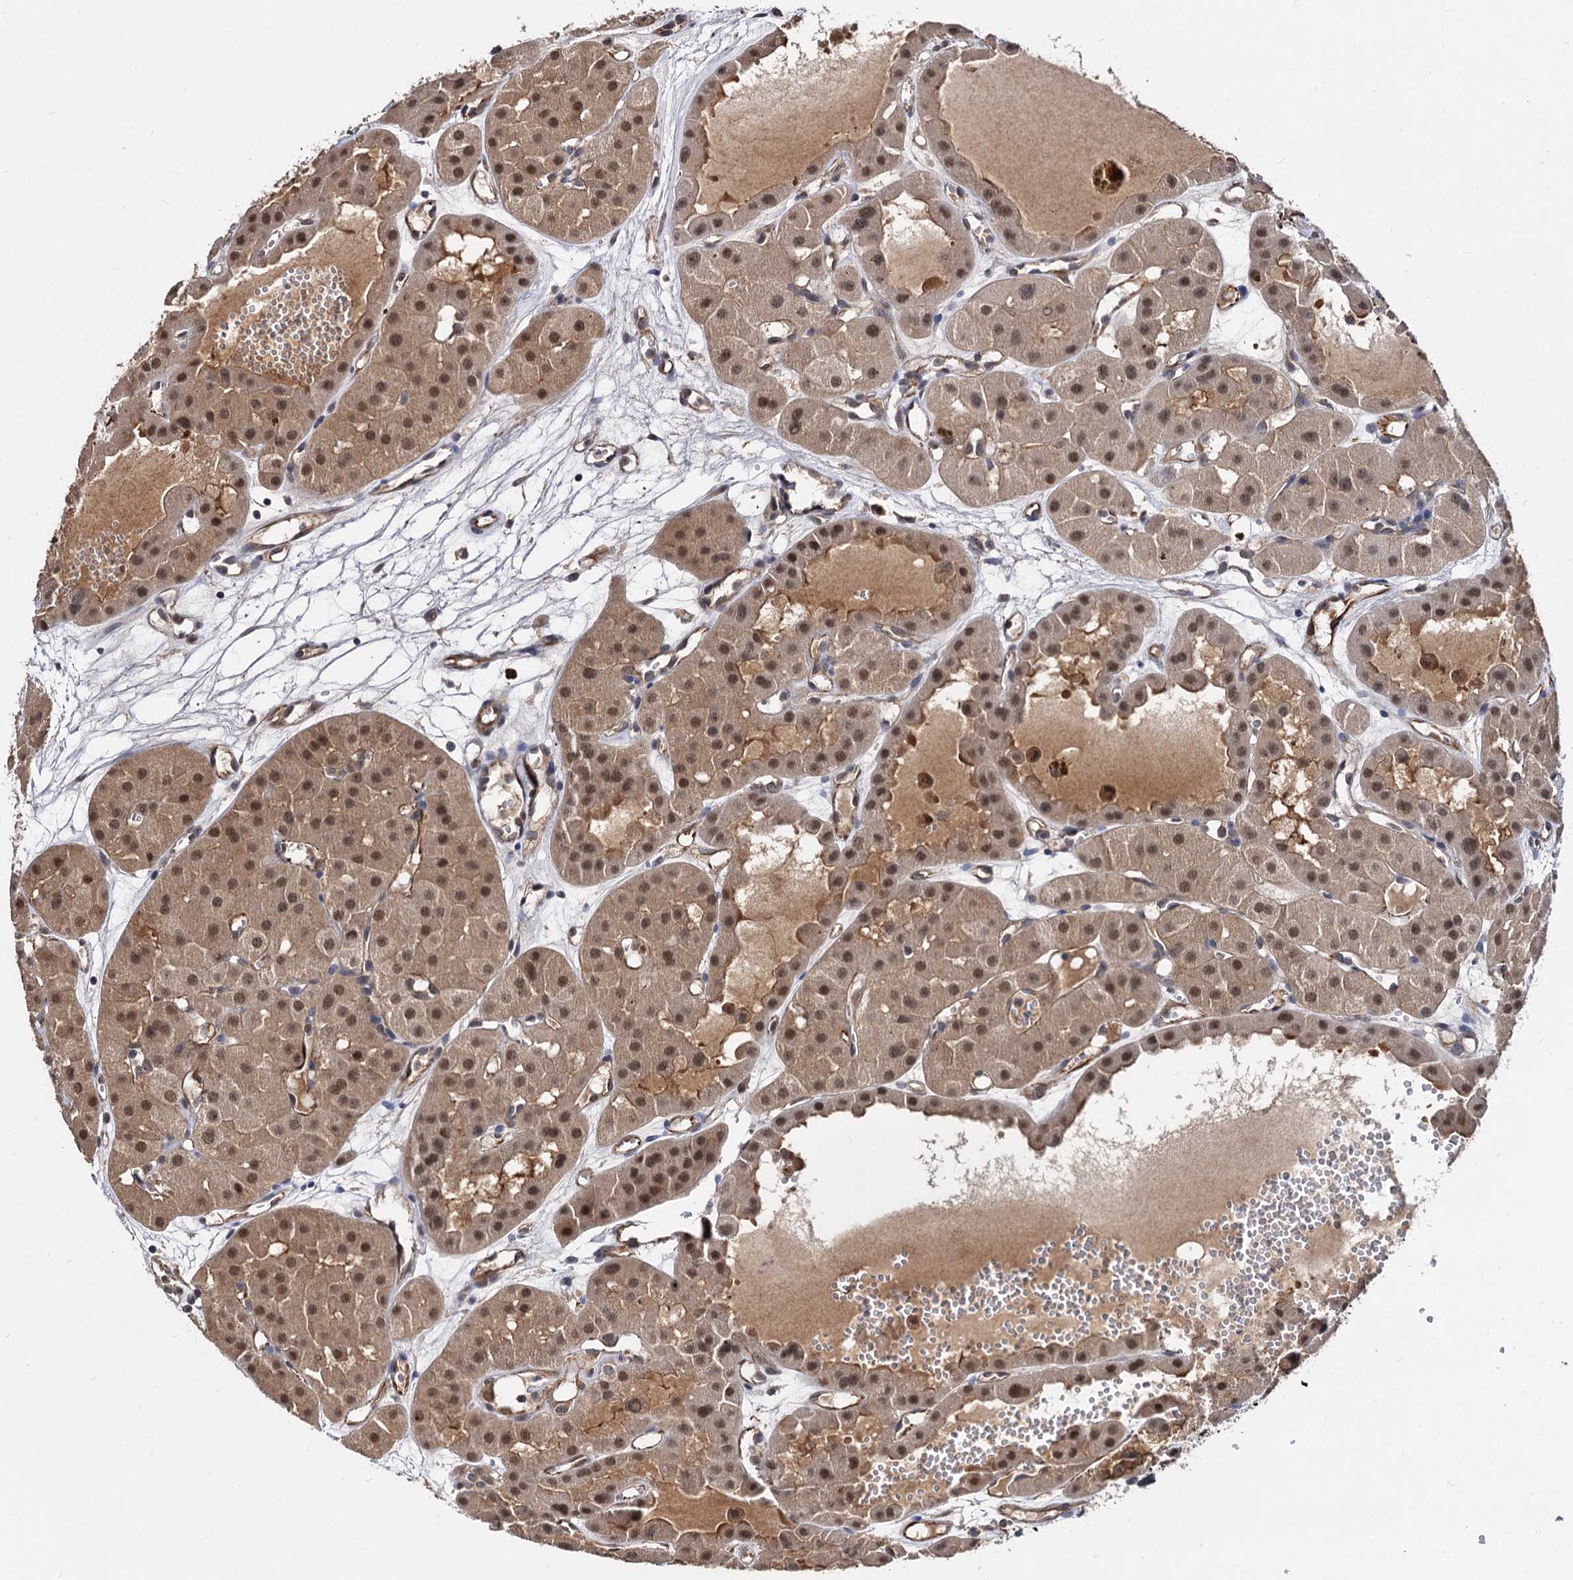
{"staining": {"intensity": "moderate", "quantity": ">75%", "location": "cytoplasmic/membranous,nuclear"}, "tissue": "renal cancer", "cell_type": "Tumor cells", "image_type": "cancer", "snomed": [{"axis": "morphology", "description": "Carcinoma, NOS"}, {"axis": "topography", "description": "Kidney"}], "caption": "A medium amount of moderate cytoplasmic/membranous and nuclear staining is present in about >75% of tumor cells in renal cancer tissue.", "gene": "PSMD4", "patient": {"sex": "female", "age": 75}}